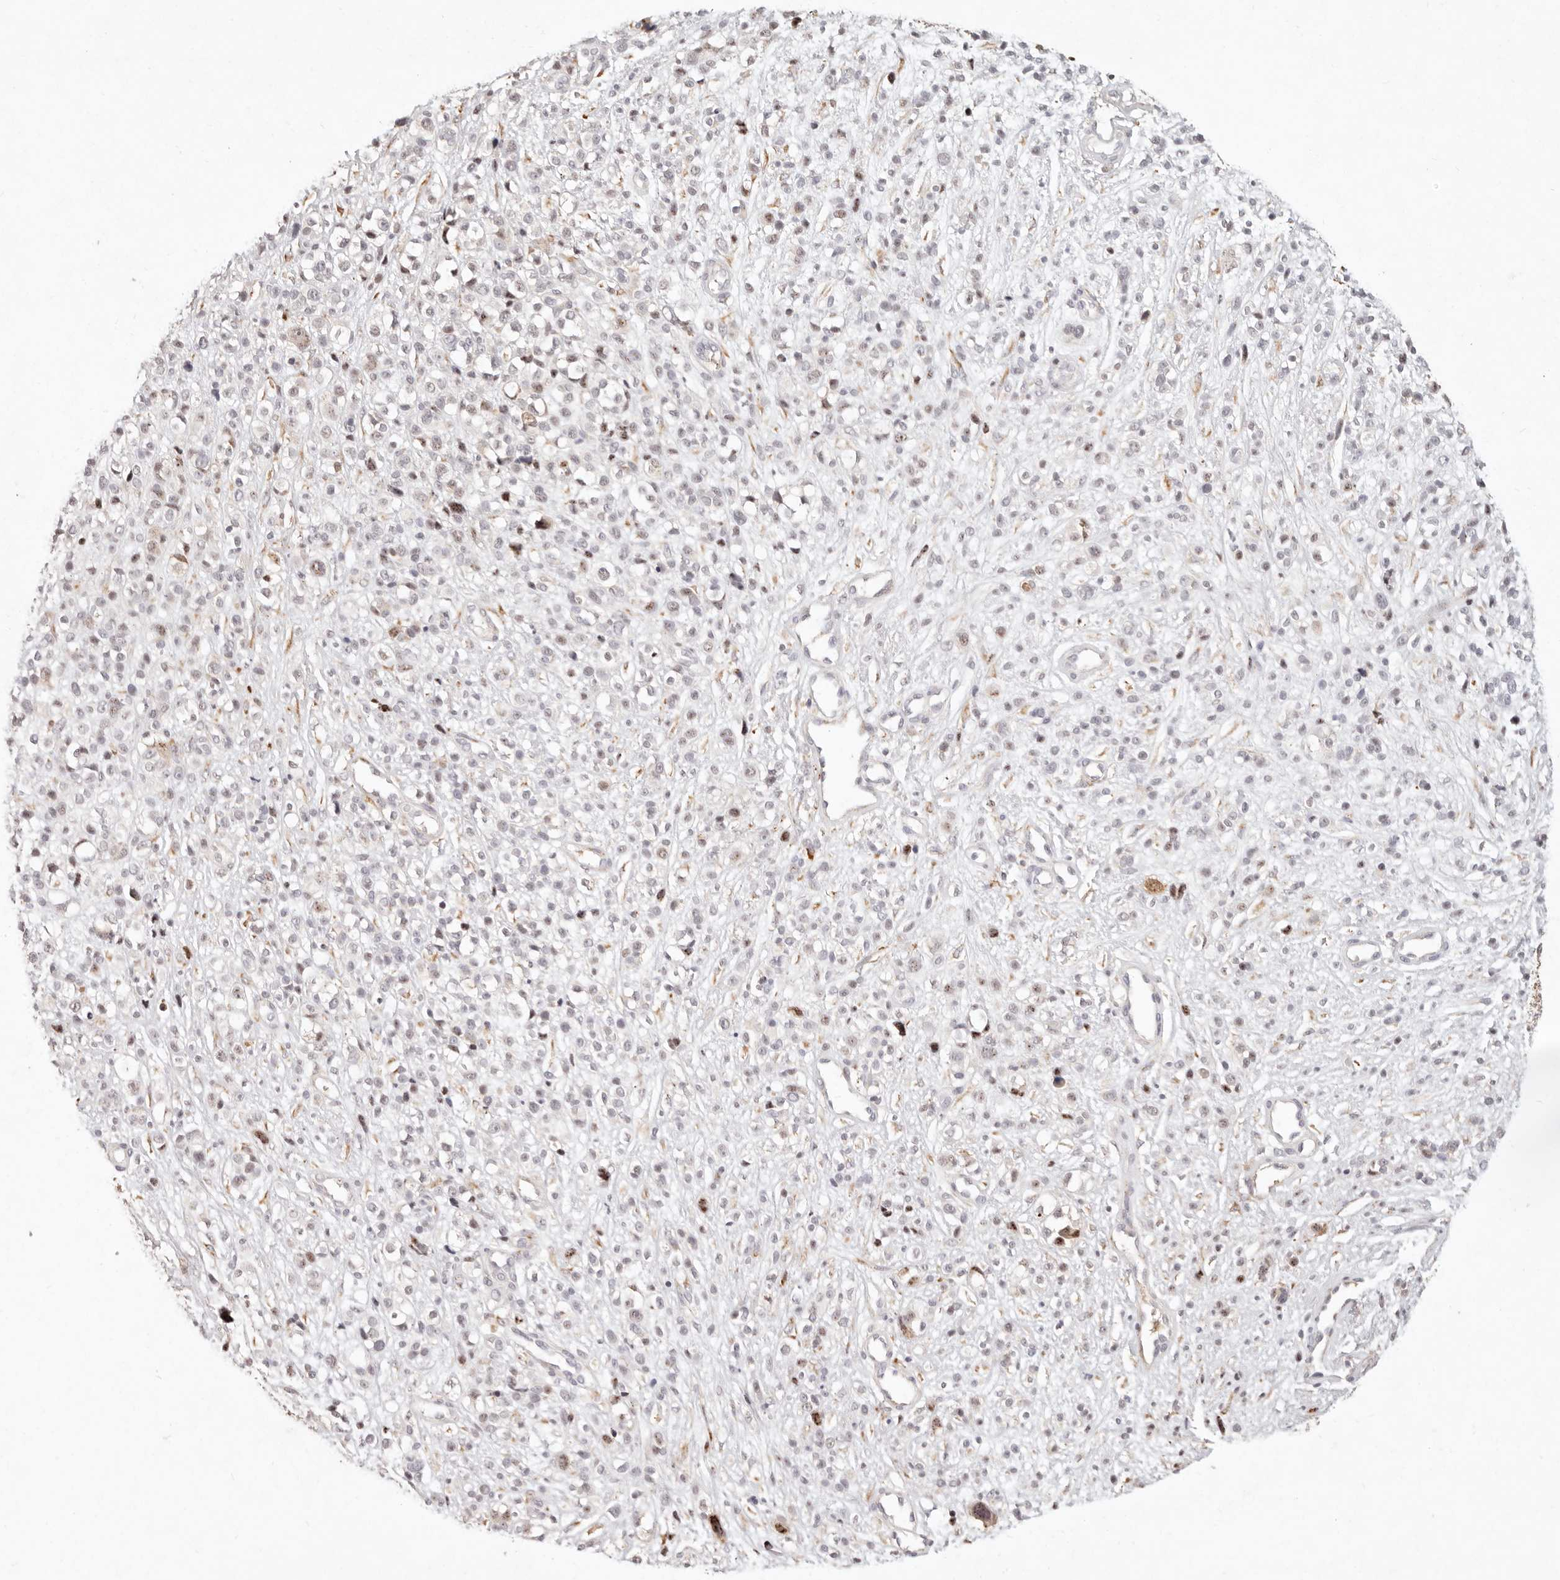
{"staining": {"intensity": "negative", "quantity": "none", "location": "none"}, "tissue": "melanoma", "cell_type": "Tumor cells", "image_type": "cancer", "snomed": [{"axis": "morphology", "description": "Malignant melanoma, NOS"}, {"axis": "topography", "description": "Skin"}], "caption": "This histopathology image is of malignant melanoma stained with IHC to label a protein in brown with the nuclei are counter-stained blue. There is no expression in tumor cells.", "gene": "C1orf127", "patient": {"sex": "female", "age": 55}}